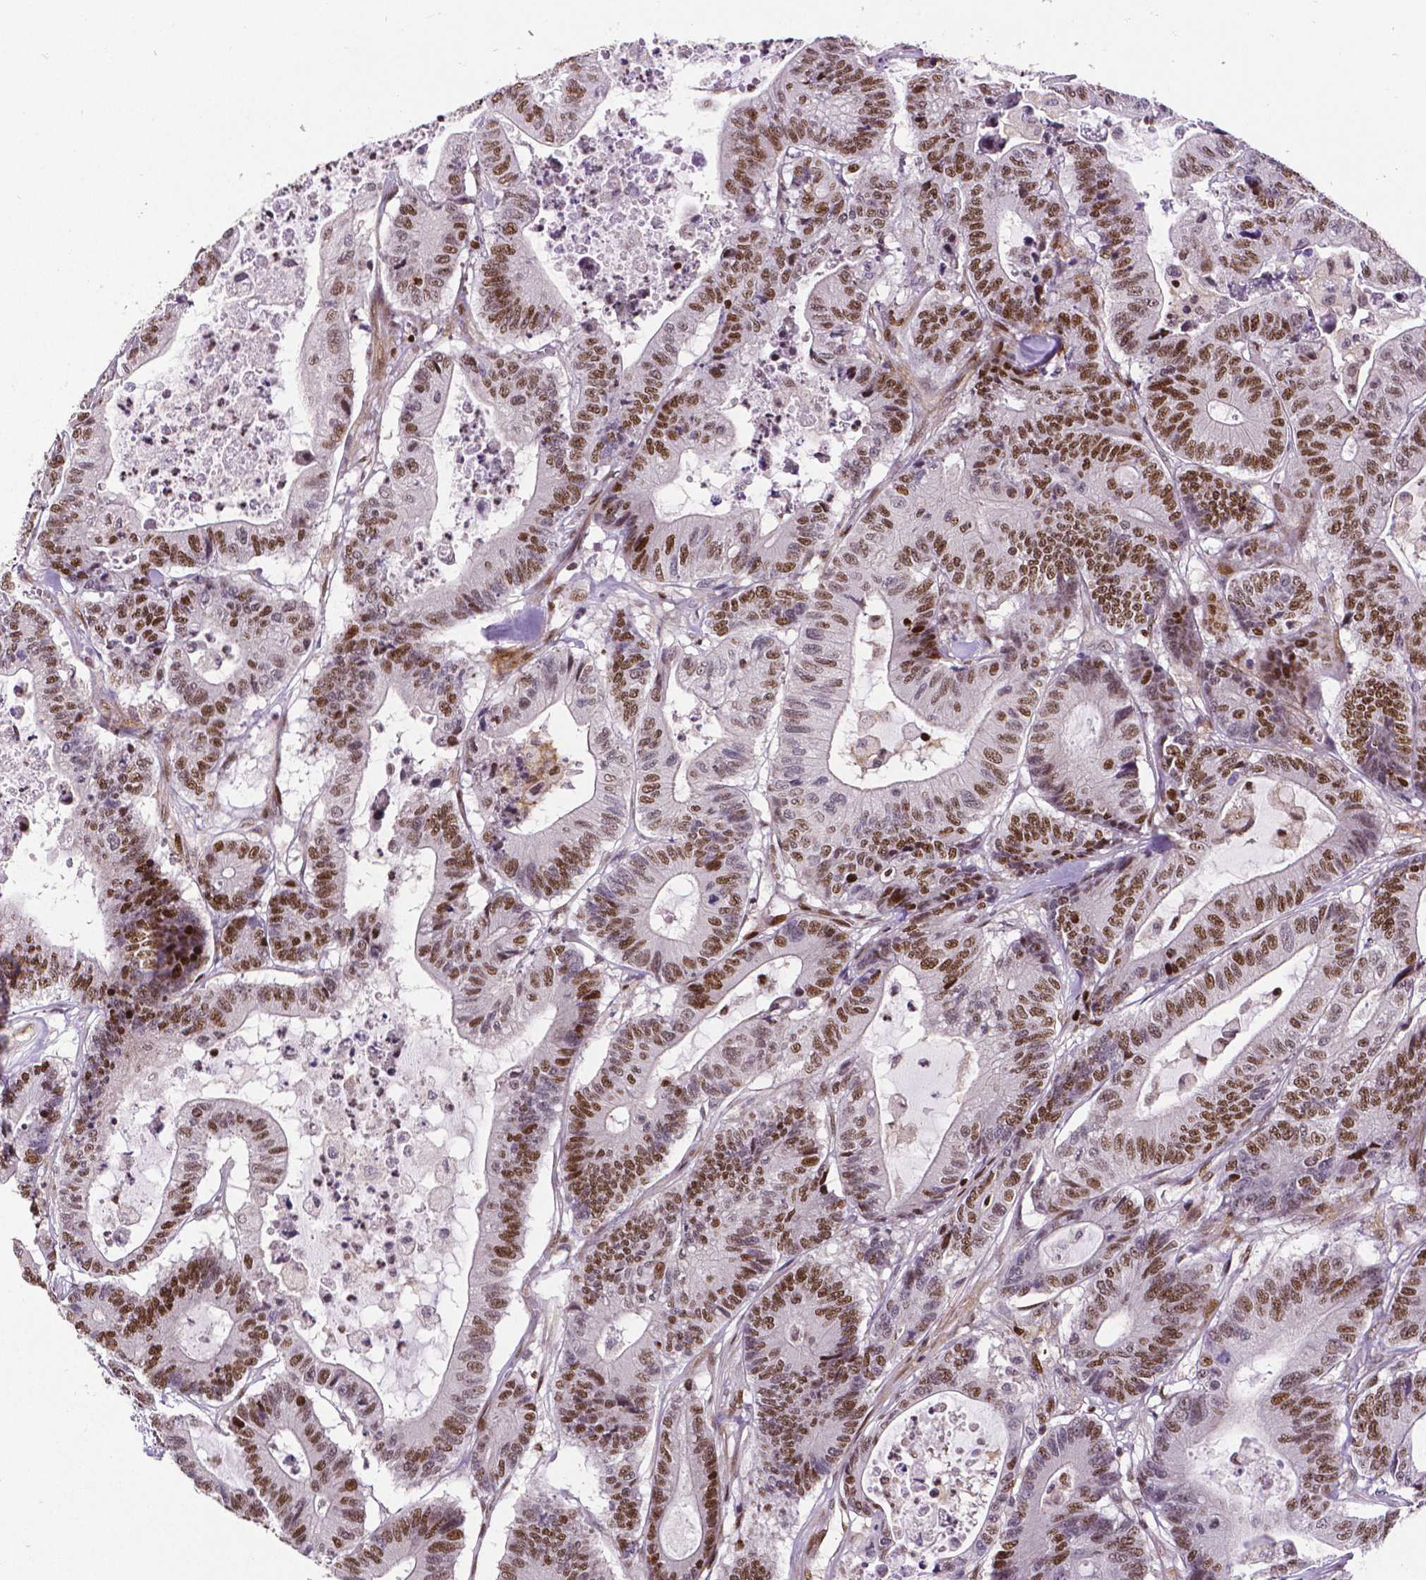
{"staining": {"intensity": "strong", "quantity": "25%-75%", "location": "nuclear"}, "tissue": "colorectal cancer", "cell_type": "Tumor cells", "image_type": "cancer", "snomed": [{"axis": "morphology", "description": "Adenocarcinoma, NOS"}, {"axis": "topography", "description": "Colon"}], "caption": "Protein expression analysis of colorectal cancer shows strong nuclear positivity in about 25%-75% of tumor cells.", "gene": "CTCF", "patient": {"sex": "female", "age": 84}}